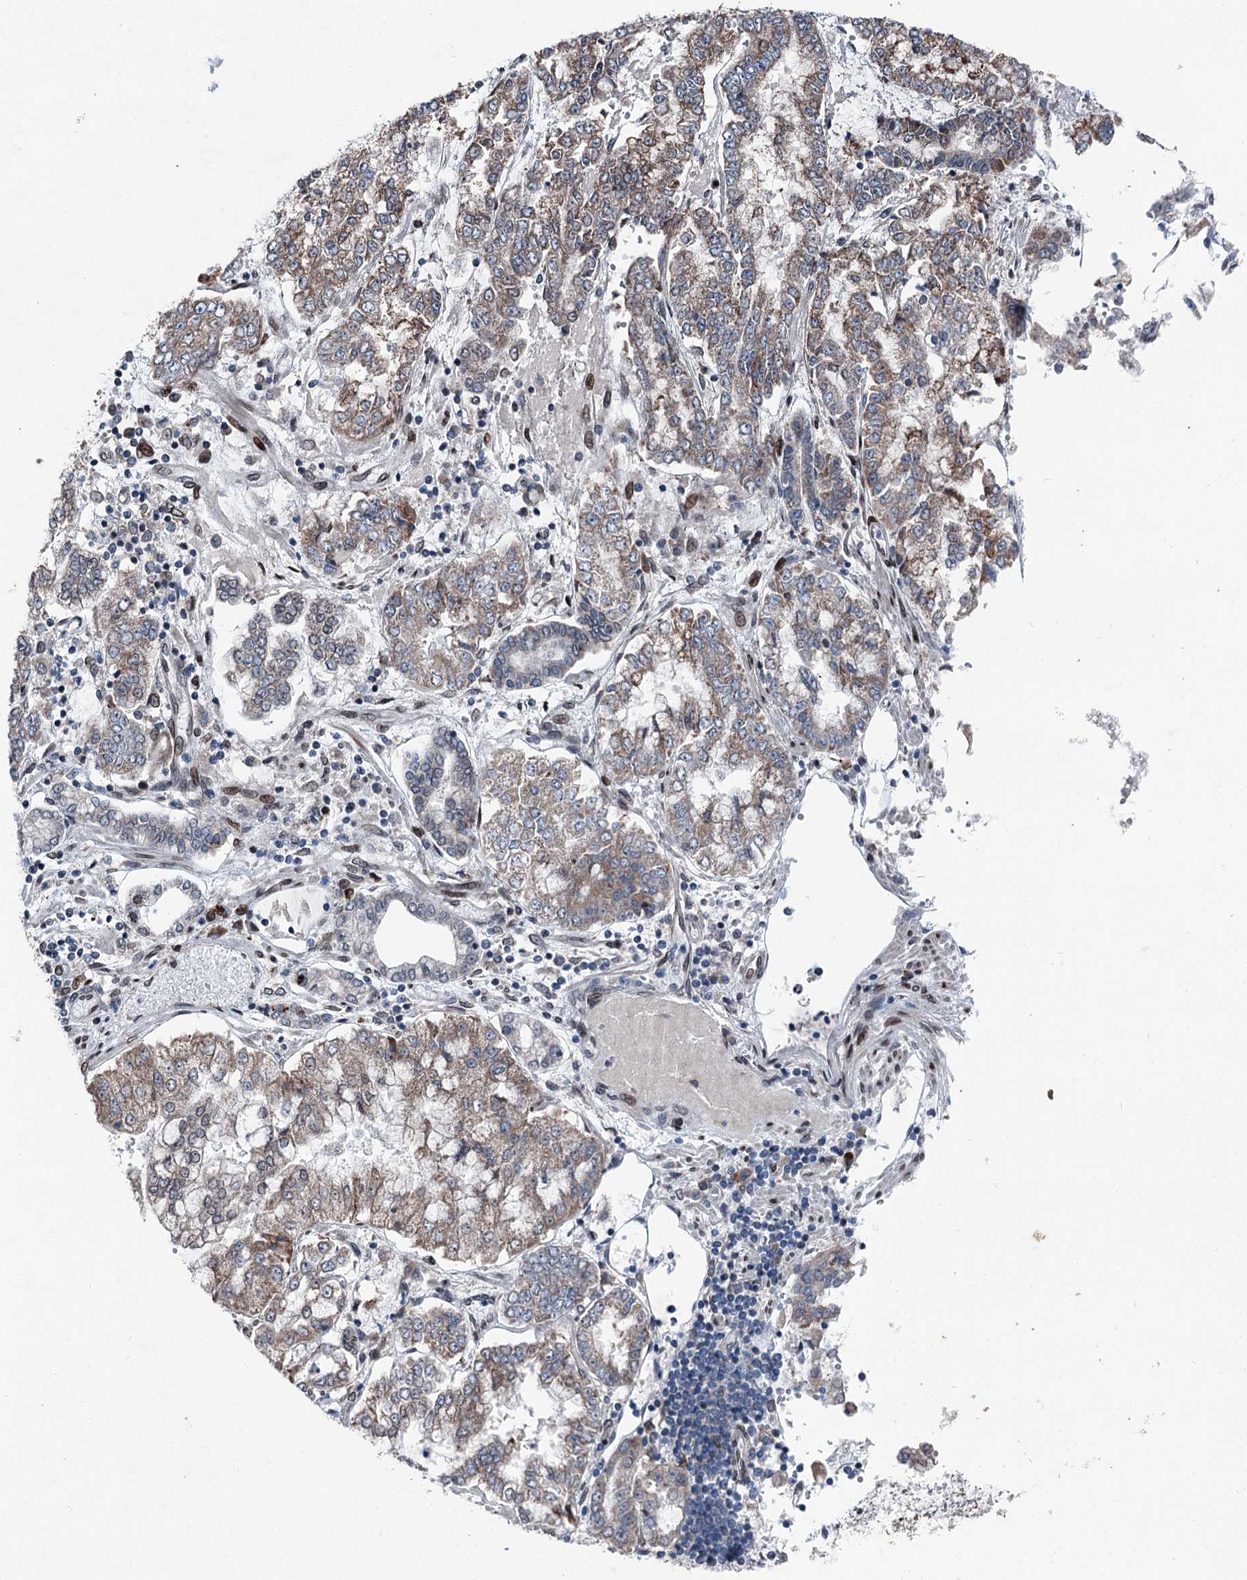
{"staining": {"intensity": "moderate", "quantity": ">75%", "location": "cytoplasmic/membranous"}, "tissue": "stomach cancer", "cell_type": "Tumor cells", "image_type": "cancer", "snomed": [{"axis": "morphology", "description": "Adenocarcinoma, NOS"}, {"axis": "topography", "description": "Stomach"}], "caption": "Protein expression analysis of human stomach cancer reveals moderate cytoplasmic/membranous positivity in about >75% of tumor cells.", "gene": "MRPL14", "patient": {"sex": "male", "age": 76}}